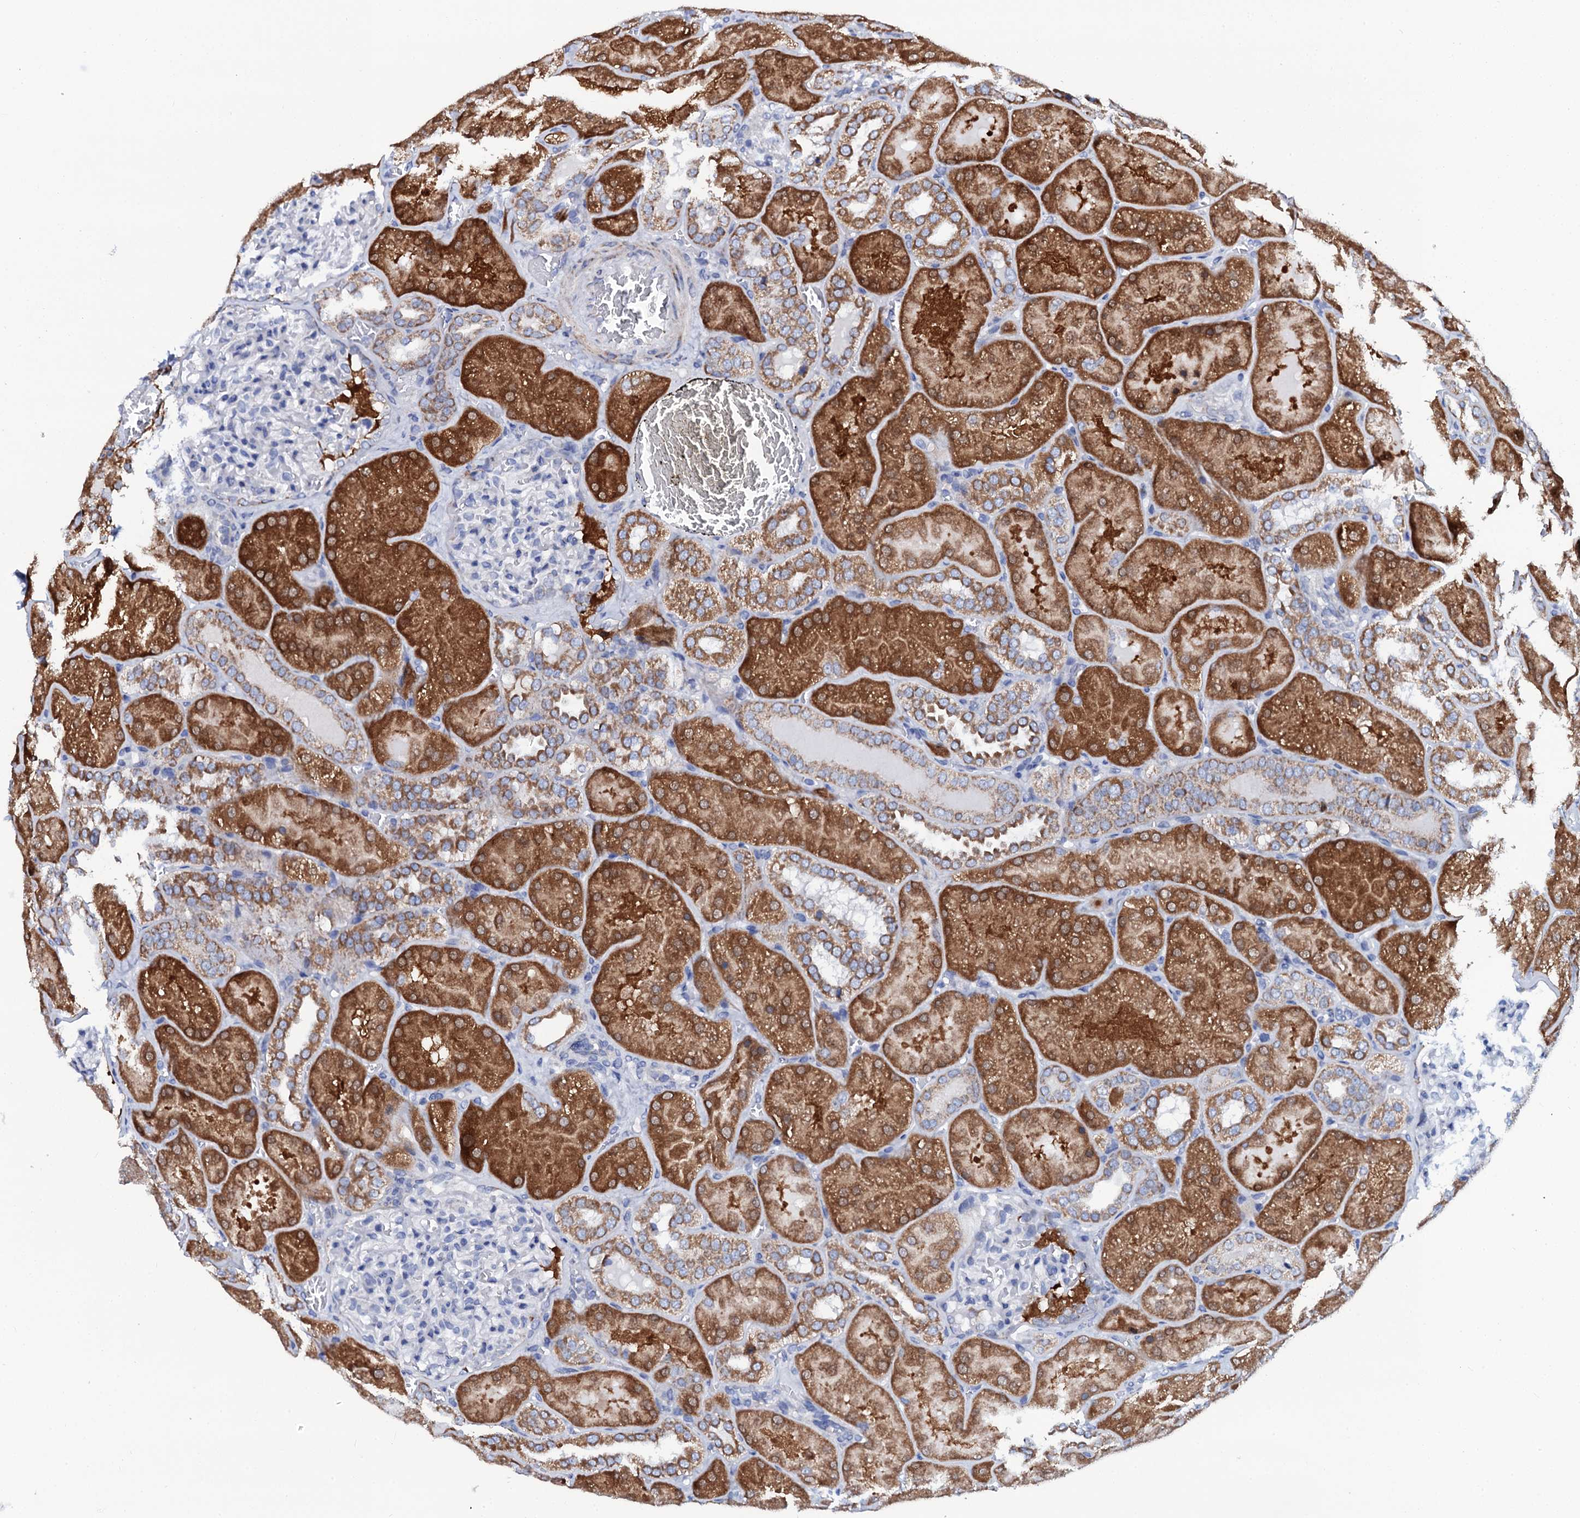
{"staining": {"intensity": "negative", "quantity": "none", "location": "none"}, "tissue": "kidney", "cell_type": "Cells in glomeruli", "image_type": "normal", "snomed": [{"axis": "morphology", "description": "Normal tissue, NOS"}, {"axis": "topography", "description": "Kidney"}], "caption": "Immunohistochemical staining of unremarkable kidney displays no significant staining in cells in glomeruli. The staining was performed using DAB (3,3'-diaminobenzidine) to visualize the protein expression in brown, while the nuclei were stained in blue with hematoxylin (Magnification: 20x).", "gene": "SLC37A4", "patient": {"sex": "male", "age": 28}}